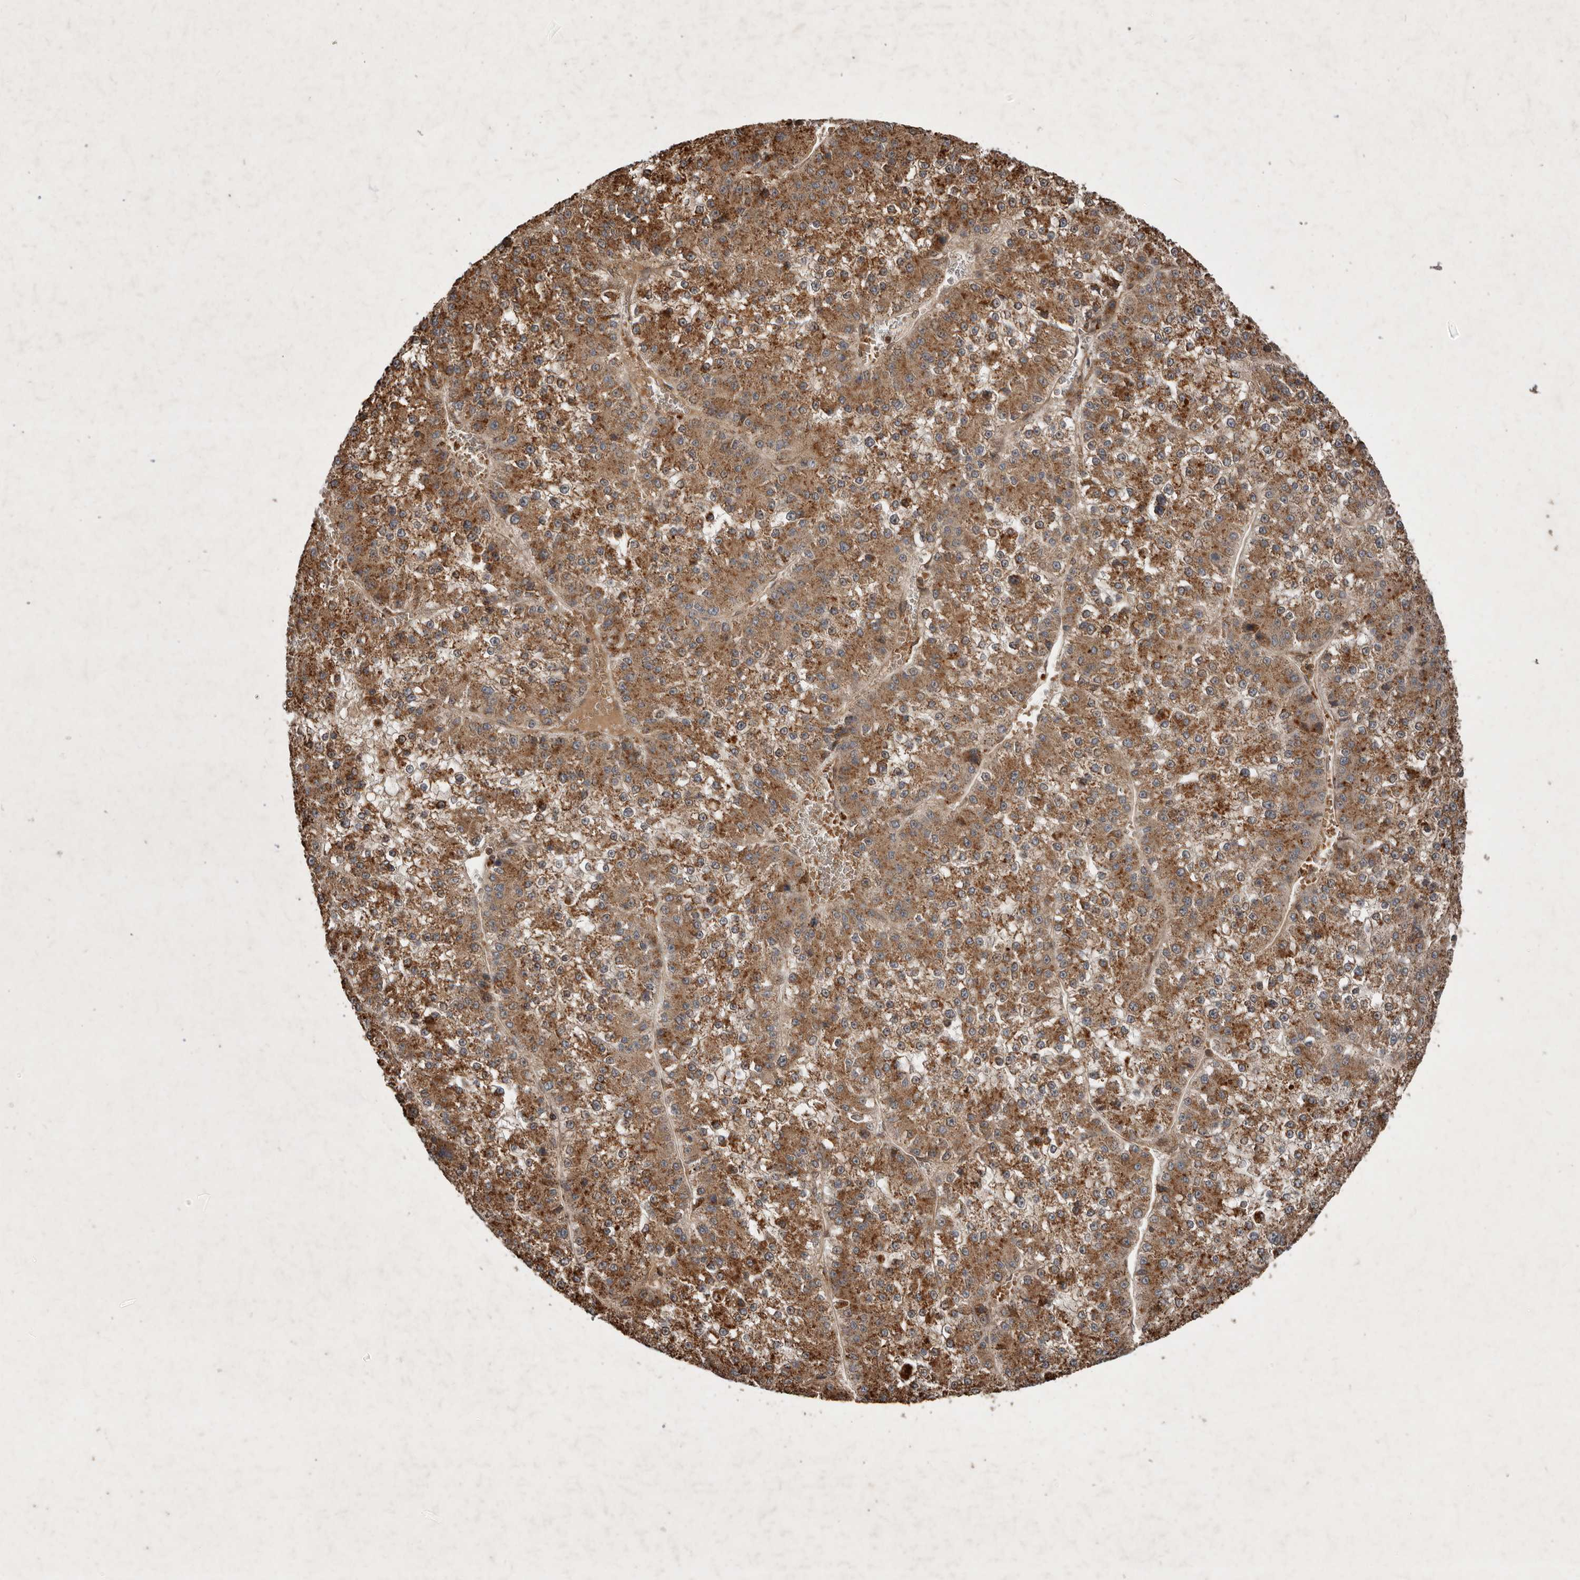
{"staining": {"intensity": "strong", "quantity": ">75%", "location": "cytoplasmic/membranous"}, "tissue": "liver cancer", "cell_type": "Tumor cells", "image_type": "cancer", "snomed": [{"axis": "morphology", "description": "Carcinoma, Hepatocellular, NOS"}, {"axis": "topography", "description": "Liver"}], "caption": "A high-resolution micrograph shows immunohistochemistry staining of hepatocellular carcinoma (liver), which shows strong cytoplasmic/membranous positivity in approximately >75% of tumor cells.", "gene": "STK36", "patient": {"sex": "female", "age": 73}}